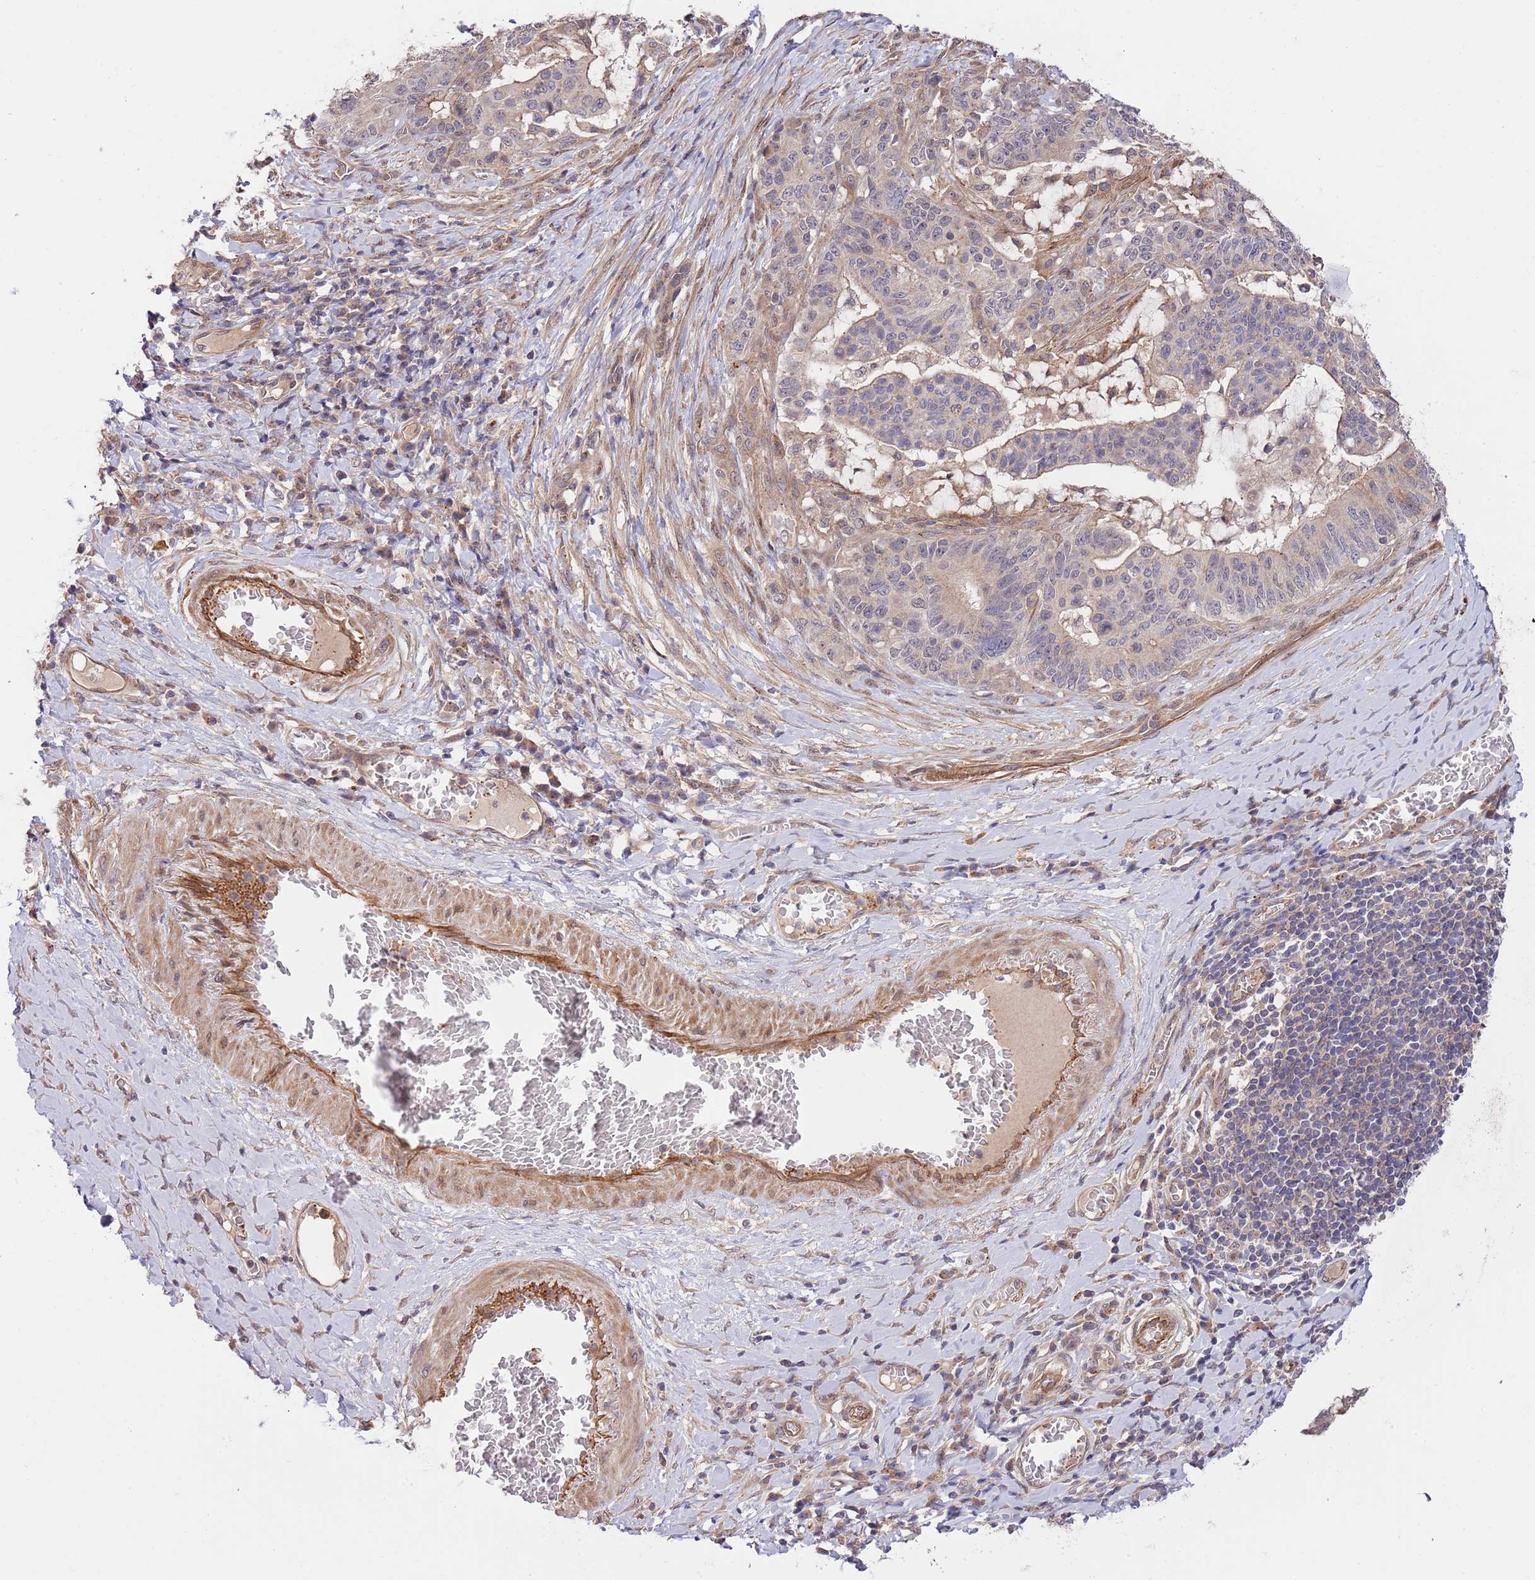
{"staining": {"intensity": "negative", "quantity": "none", "location": "none"}, "tissue": "stomach cancer", "cell_type": "Tumor cells", "image_type": "cancer", "snomed": [{"axis": "morphology", "description": "Normal tissue, NOS"}, {"axis": "morphology", "description": "Adenocarcinoma, NOS"}, {"axis": "topography", "description": "Stomach"}], "caption": "Human stomach adenocarcinoma stained for a protein using immunohistochemistry displays no positivity in tumor cells.", "gene": "PRR16", "patient": {"sex": "female", "age": 64}}